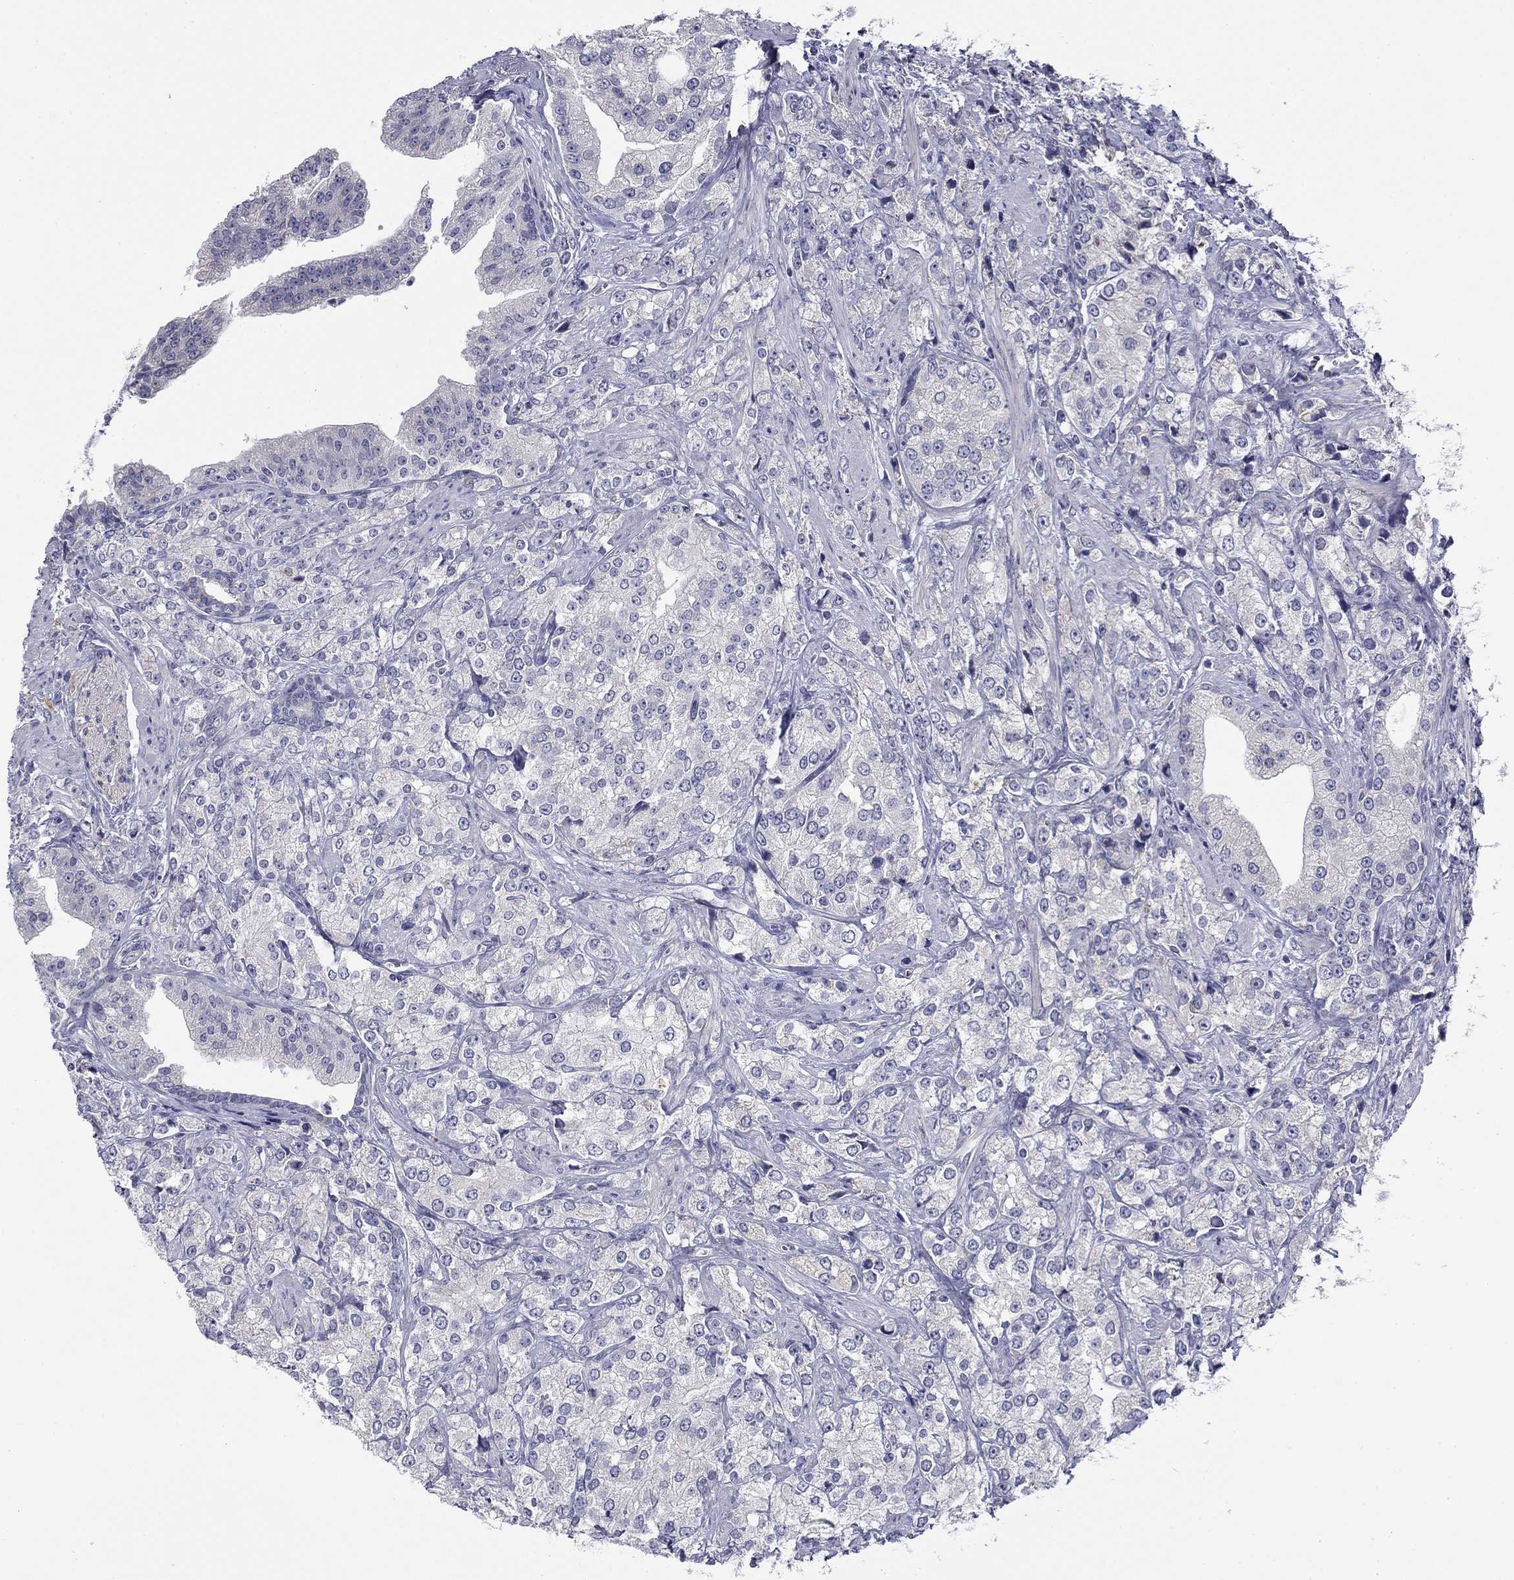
{"staining": {"intensity": "negative", "quantity": "none", "location": "none"}, "tissue": "prostate cancer", "cell_type": "Tumor cells", "image_type": "cancer", "snomed": [{"axis": "morphology", "description": "Adenocarcinoma, NOS"}, {"axis": "topography", "description": "Prostate and seminal vesicle, NOS"}, {"axis": "topography", "description": "Prostate"}], "caption": "Immunohistochemistry image of human prostate cancer (adenocarcinoma) stained for a protein (brown), which shows no positivity in tumor cells.", "gene": "SPATA7", "patient": {"sex": "male", "age": 68}}